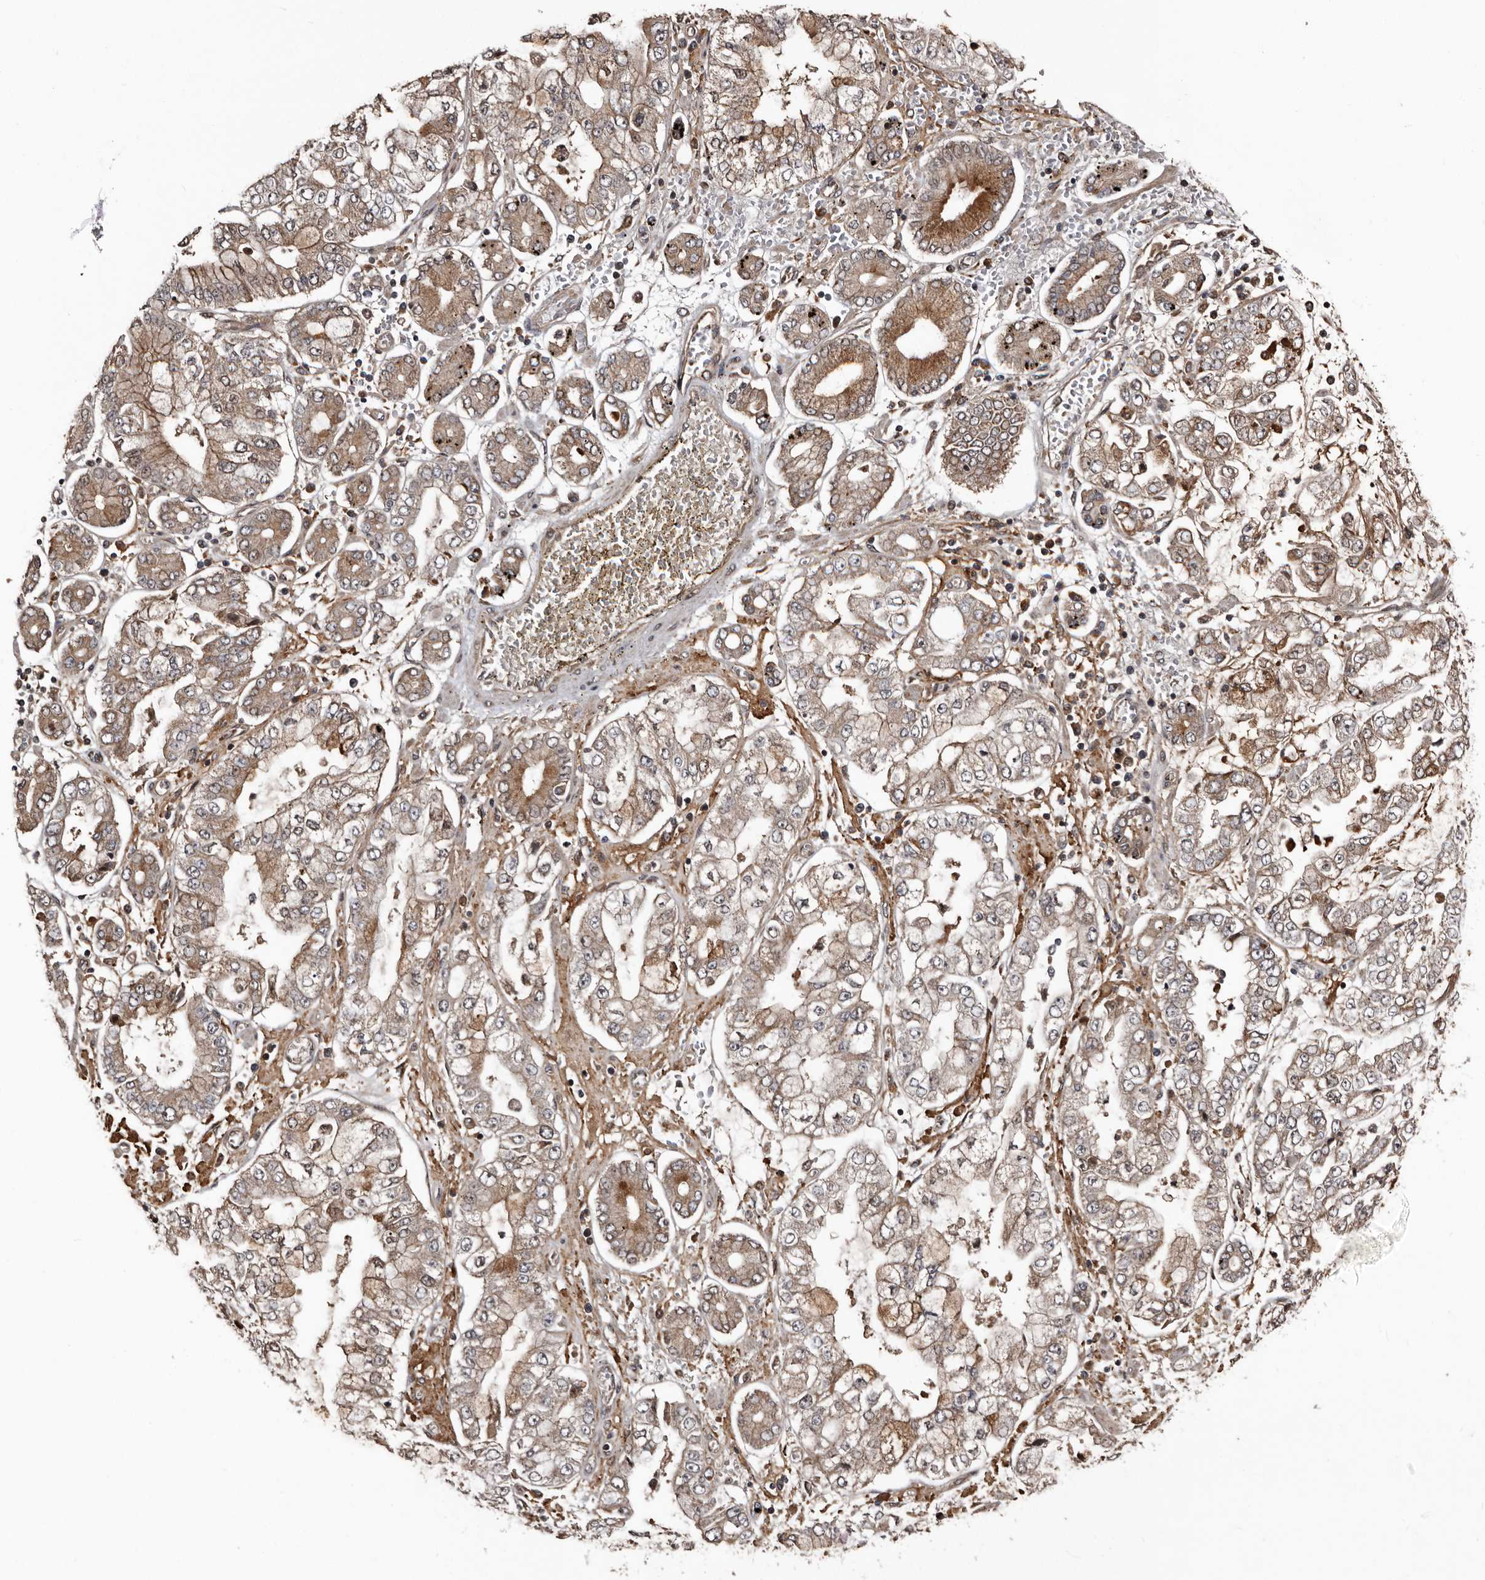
{"staining": {"intensity": "moderate", "quantity": ">75%", "location": "cytoplasmic/membranous"}, "tissue": "stomach cancer", "cell_type": "Tumor cells", "image_type": "cancer", "snomed": [{"axis": "morphology", "description": "Adenocarcinoma, NOS"}, {"axis": "topography", "description": "Stomach"}], "caption": "Stomach cancer stained with IHC exhibits moderate cytoplasmic/membranous staining in about >75% of tumor cells.", "gene": "SERTAD4", "patient": {"sex": "male", "age": 76}}